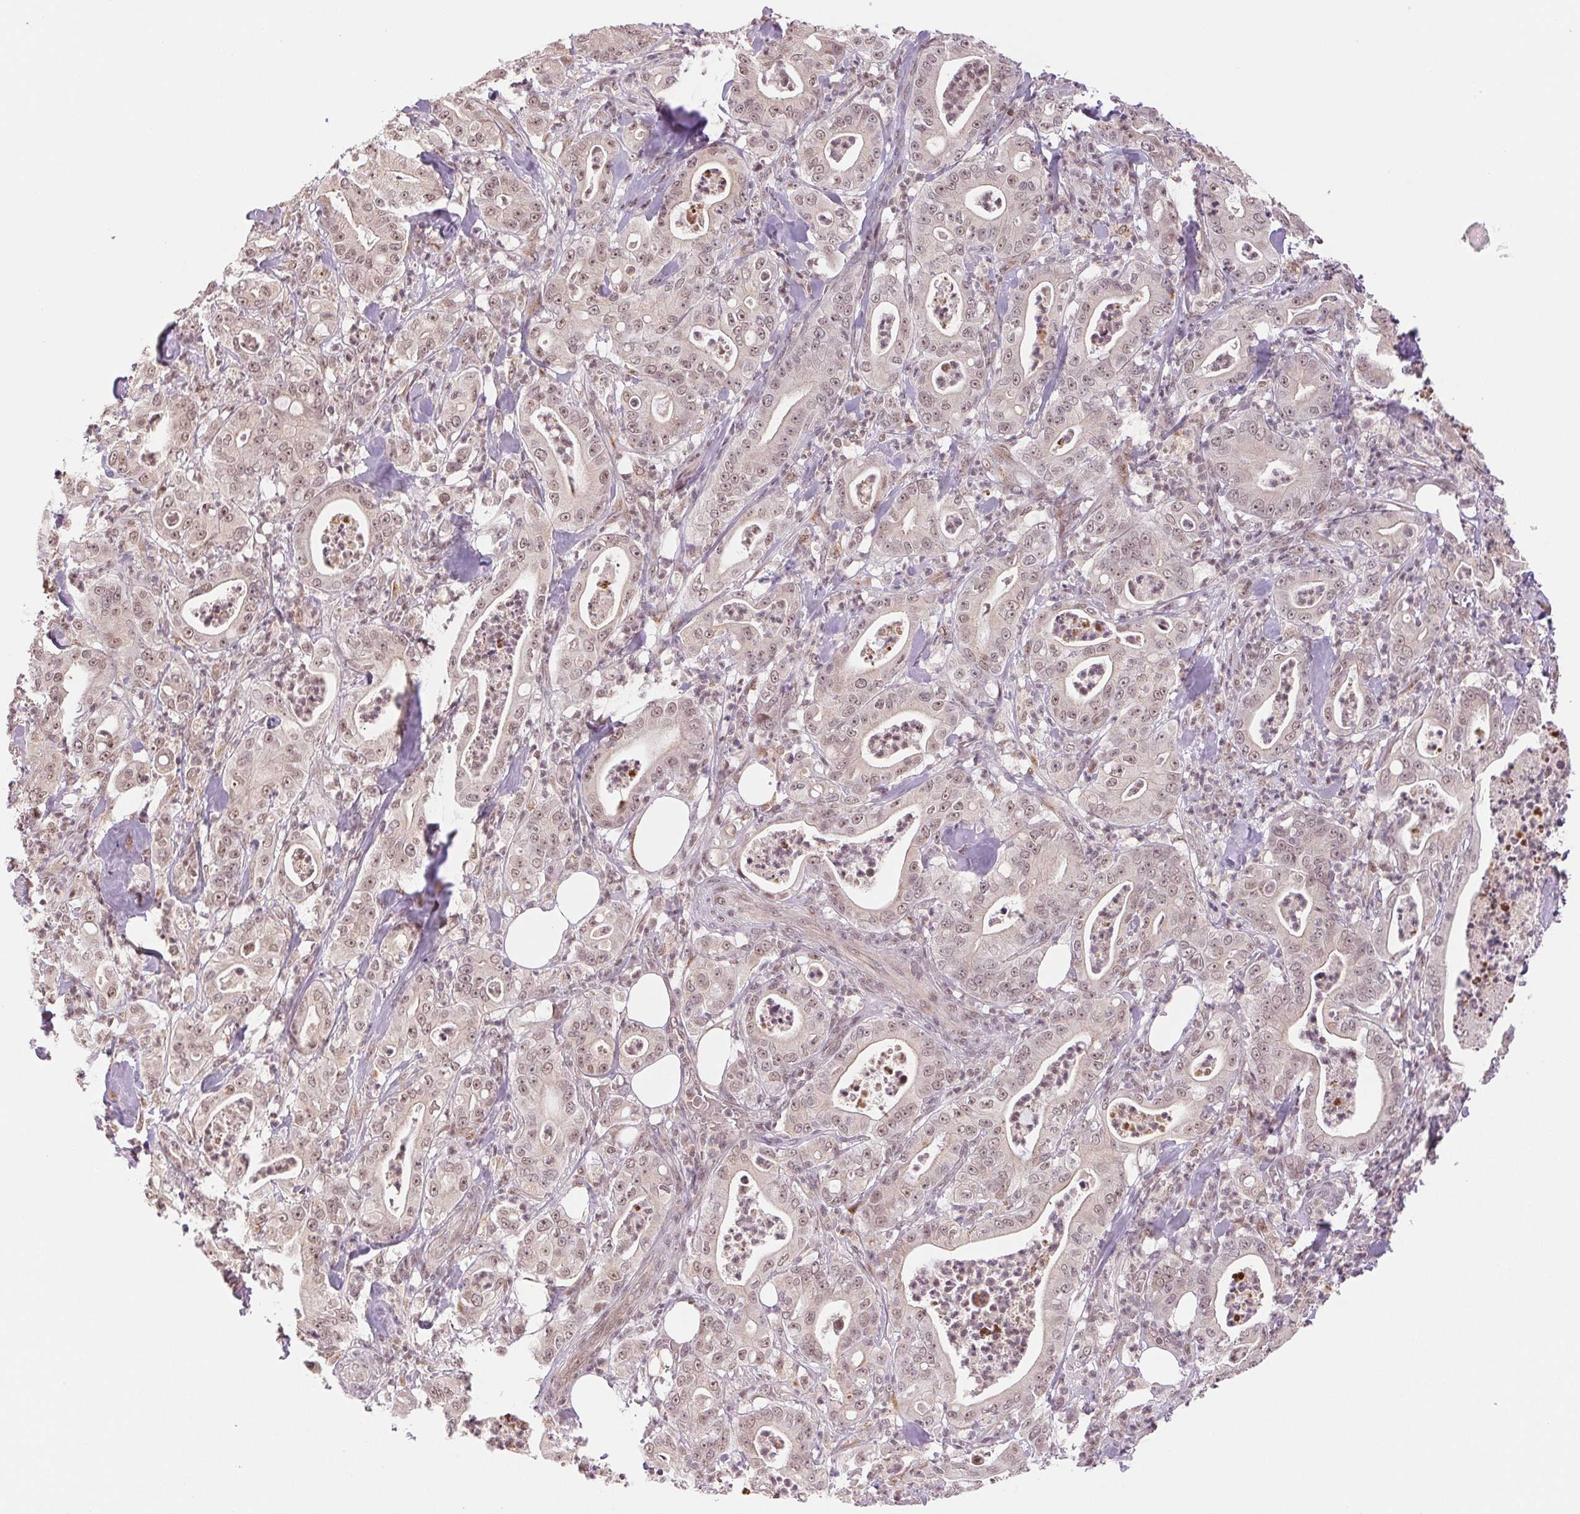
{"staining": {"intensity": "weak", "quantity": "25%-75%", "location": "nuclear"}, "tissue": "pancreatic cancer", "cell_type": "Tumor cells", "image_type": "cancer", "snomed": [{"axis": "morphology", "description": "Adenocarcinoma, NOS"}, {"axis": "topography", "description": "Pancreas"}], "caption": "A brown stain labels weak nuclear staining of a protein in human pancreatic cancer (adenocarcinoma) tumor cells.", "gene": "GRHL3", "patient": {"sex": "male", "age": 71}}